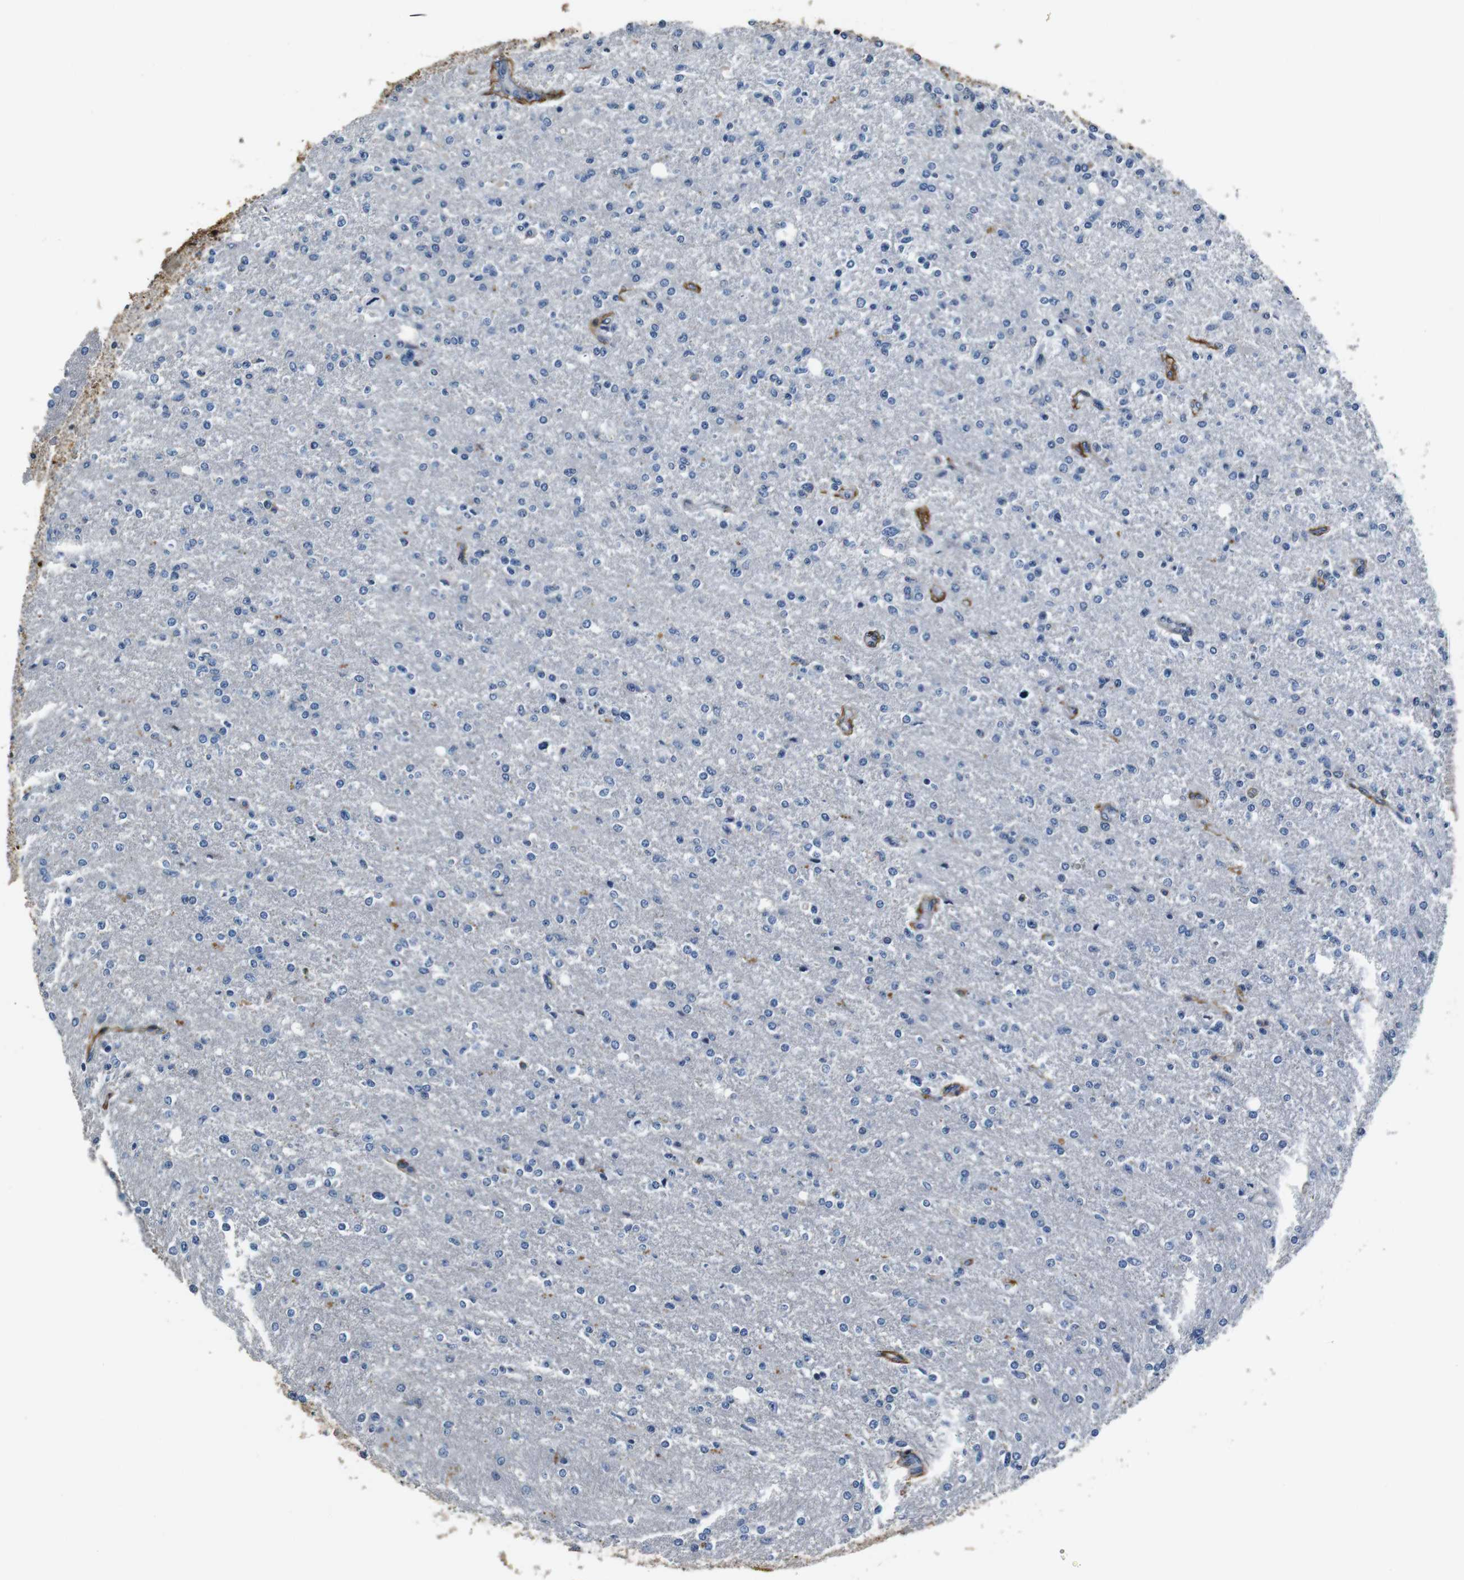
{"staining": {"intensity": "negative", "quantity": "none", "location": "none"}, "tissue": "glioma", "cell_type": "Tumor cells", "image_type": "cancer", "snomed": [{"axis": "morphology", "description": "Glioma, malignant, High grade"}, {"axis": "topography", "description": "Cerebral cortex"}], "caption": "High-grade glioma (malignant) stained for a protein using IHC reveals no expression tumor cells.", "gene": "COL1A1", "patient": {"sex": "male", "age": 76}}